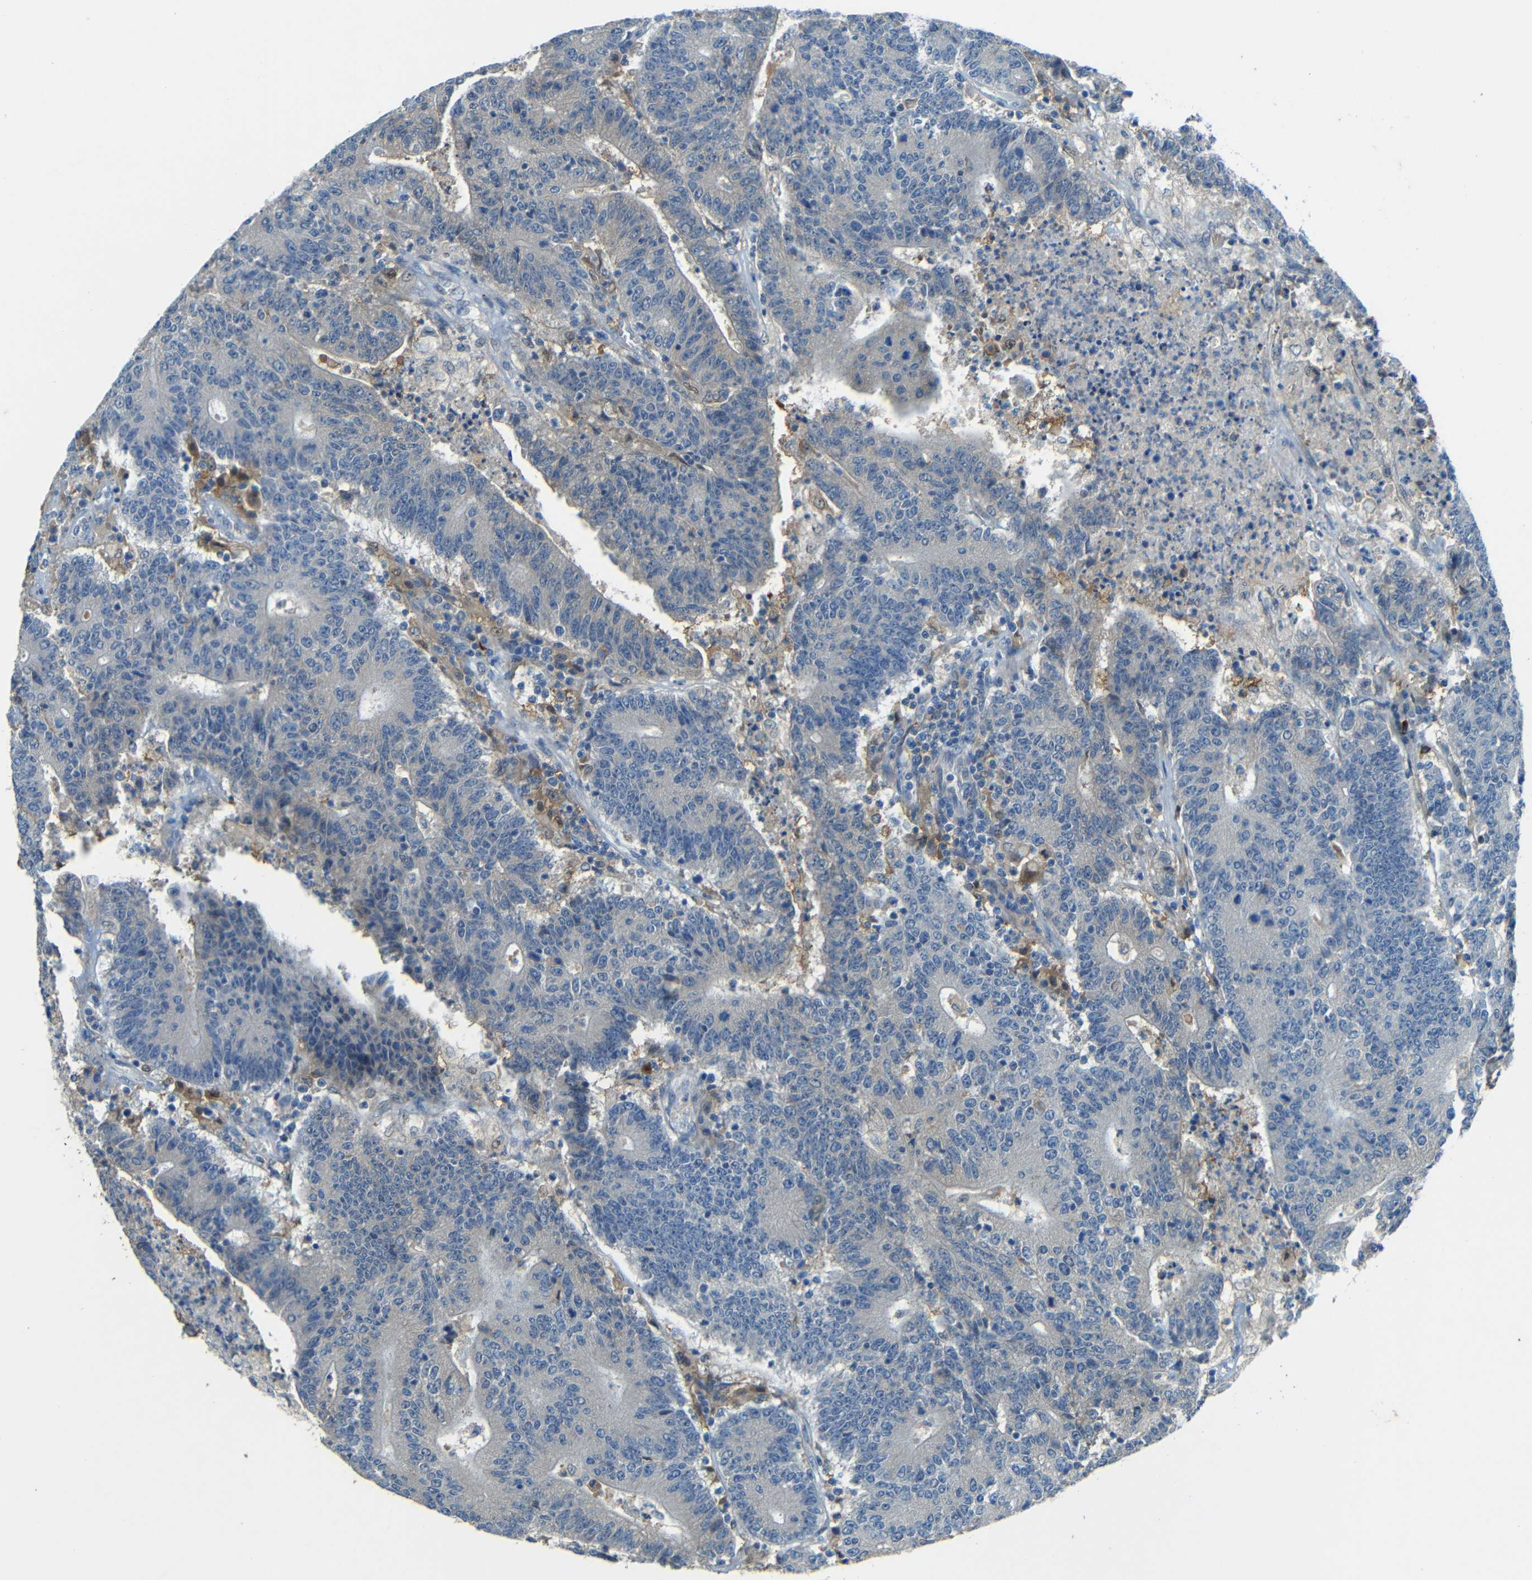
{"staining": {"intensity": "negative", "quantity": "none", "location": "none"}, "tissue": "colorectal cancer", "cell_type": "Tumor cells", "image_type": "cancer", "snomed": [{"axis": "morphology", "description": "Normal tissue, NOS"}, {"axis": "morphology", "description": "Adenocarcinoma, NOS"}, {"axis": "topography", "description": "Colon"}], "caption": "A histopathology image of human colorectal cancer is negative for staining in tumor cells.", "gene": "CYP26B1", "patient": {"sex": "female", "age": 75}}